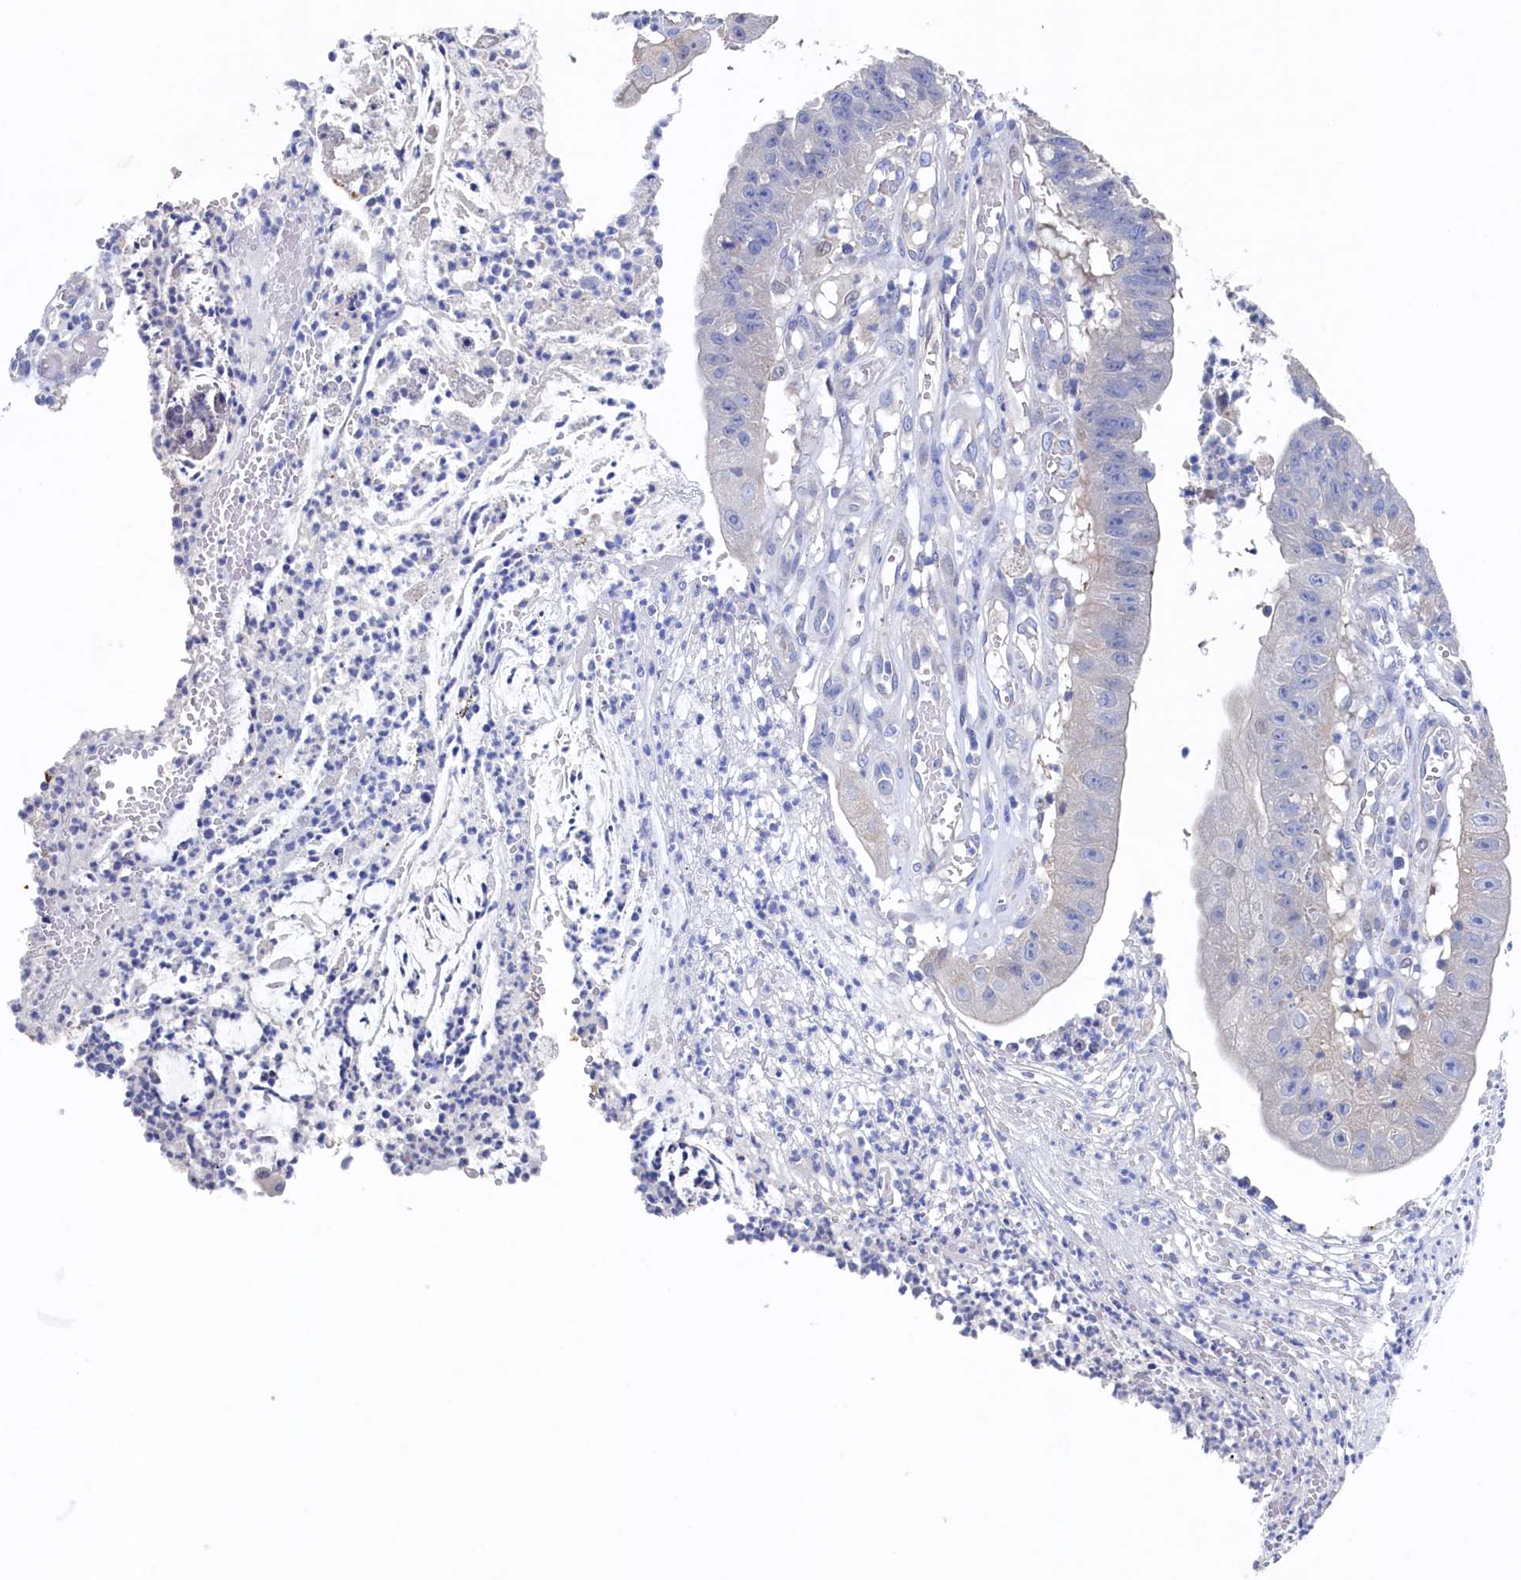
{"staining": {"intensity": "negative", "quantity": "none", "location": "none"}, "tissue": "stomach cancer", "cell_type": "Tumor cells", "image_type": "cancer", "snomed": [{"axis": "morphology", "description": "Adenocarcinoma, NOS"}, {"axis": "topography", "description": "Stomach"}], "caption": "Histopathology image shows no significant protein staining in tumor cells of adenocarcinoma (stomach). (Stains: DAB IHC with hematoxylin counter stain, Microscopy: brightfield microscopy at high magnification).", "gene": "CBLIF", "patient": {"sex": "male", "age": 59}}